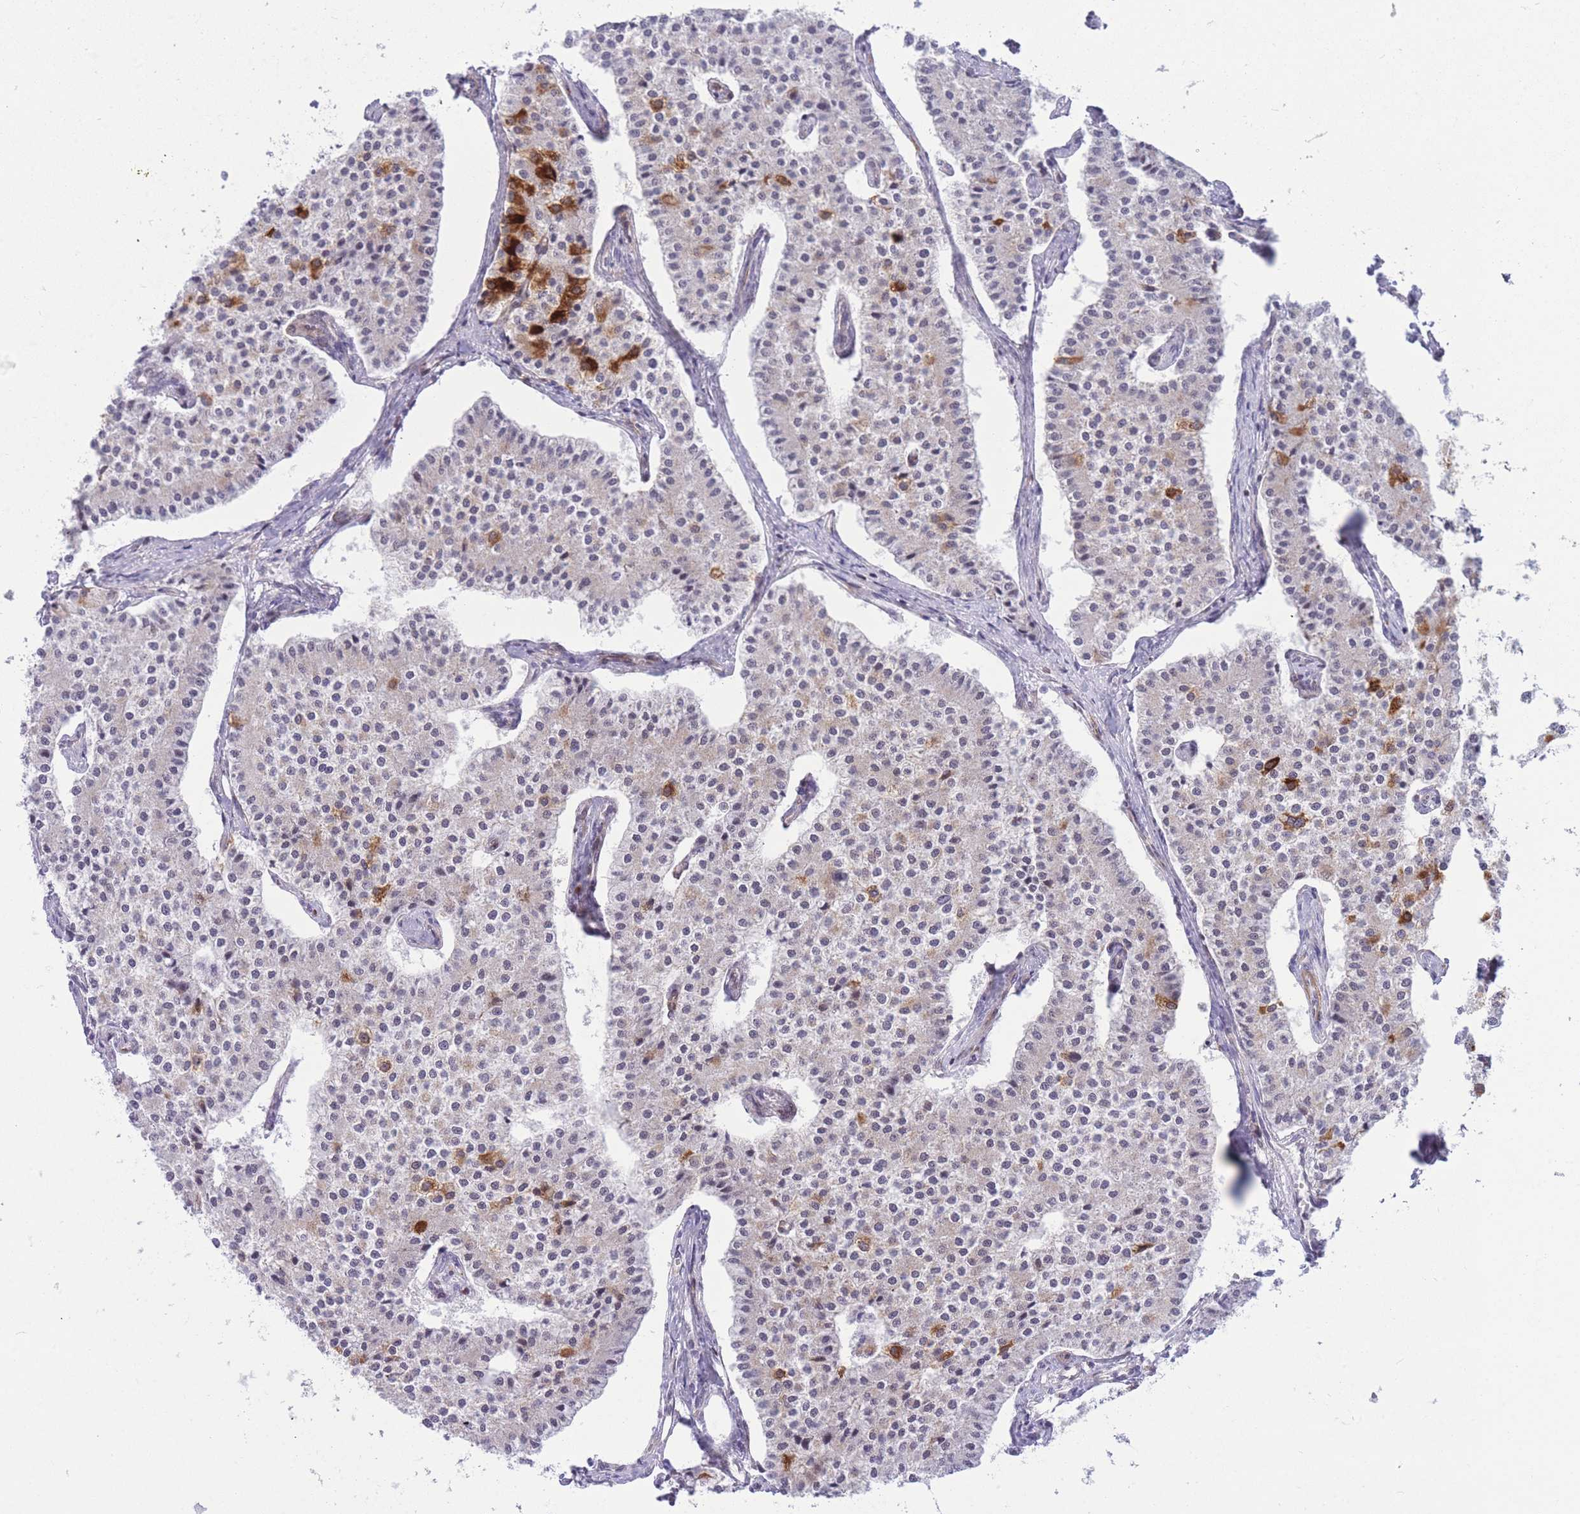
{"staining": {"intensity": "strong", "quantity": "<25%", "location": "cytoplasmic/membranous"}, "tissue": "carcinoid", "cell_type": "Tumor cells", "image_type": "cancer", "snomed": [{"axis": "morphology", "description": "Carcinoid, malignant, NOS"}, {"axis": "topography", "description": "Colon"}], "caption": "A micrograph of carcinoid stained for a protein reveals strong cytoplasmic/membranous brown staining in tumor cells.", "gene": "CYP2B6", "patient": {"sex": "female", "age": 52}}